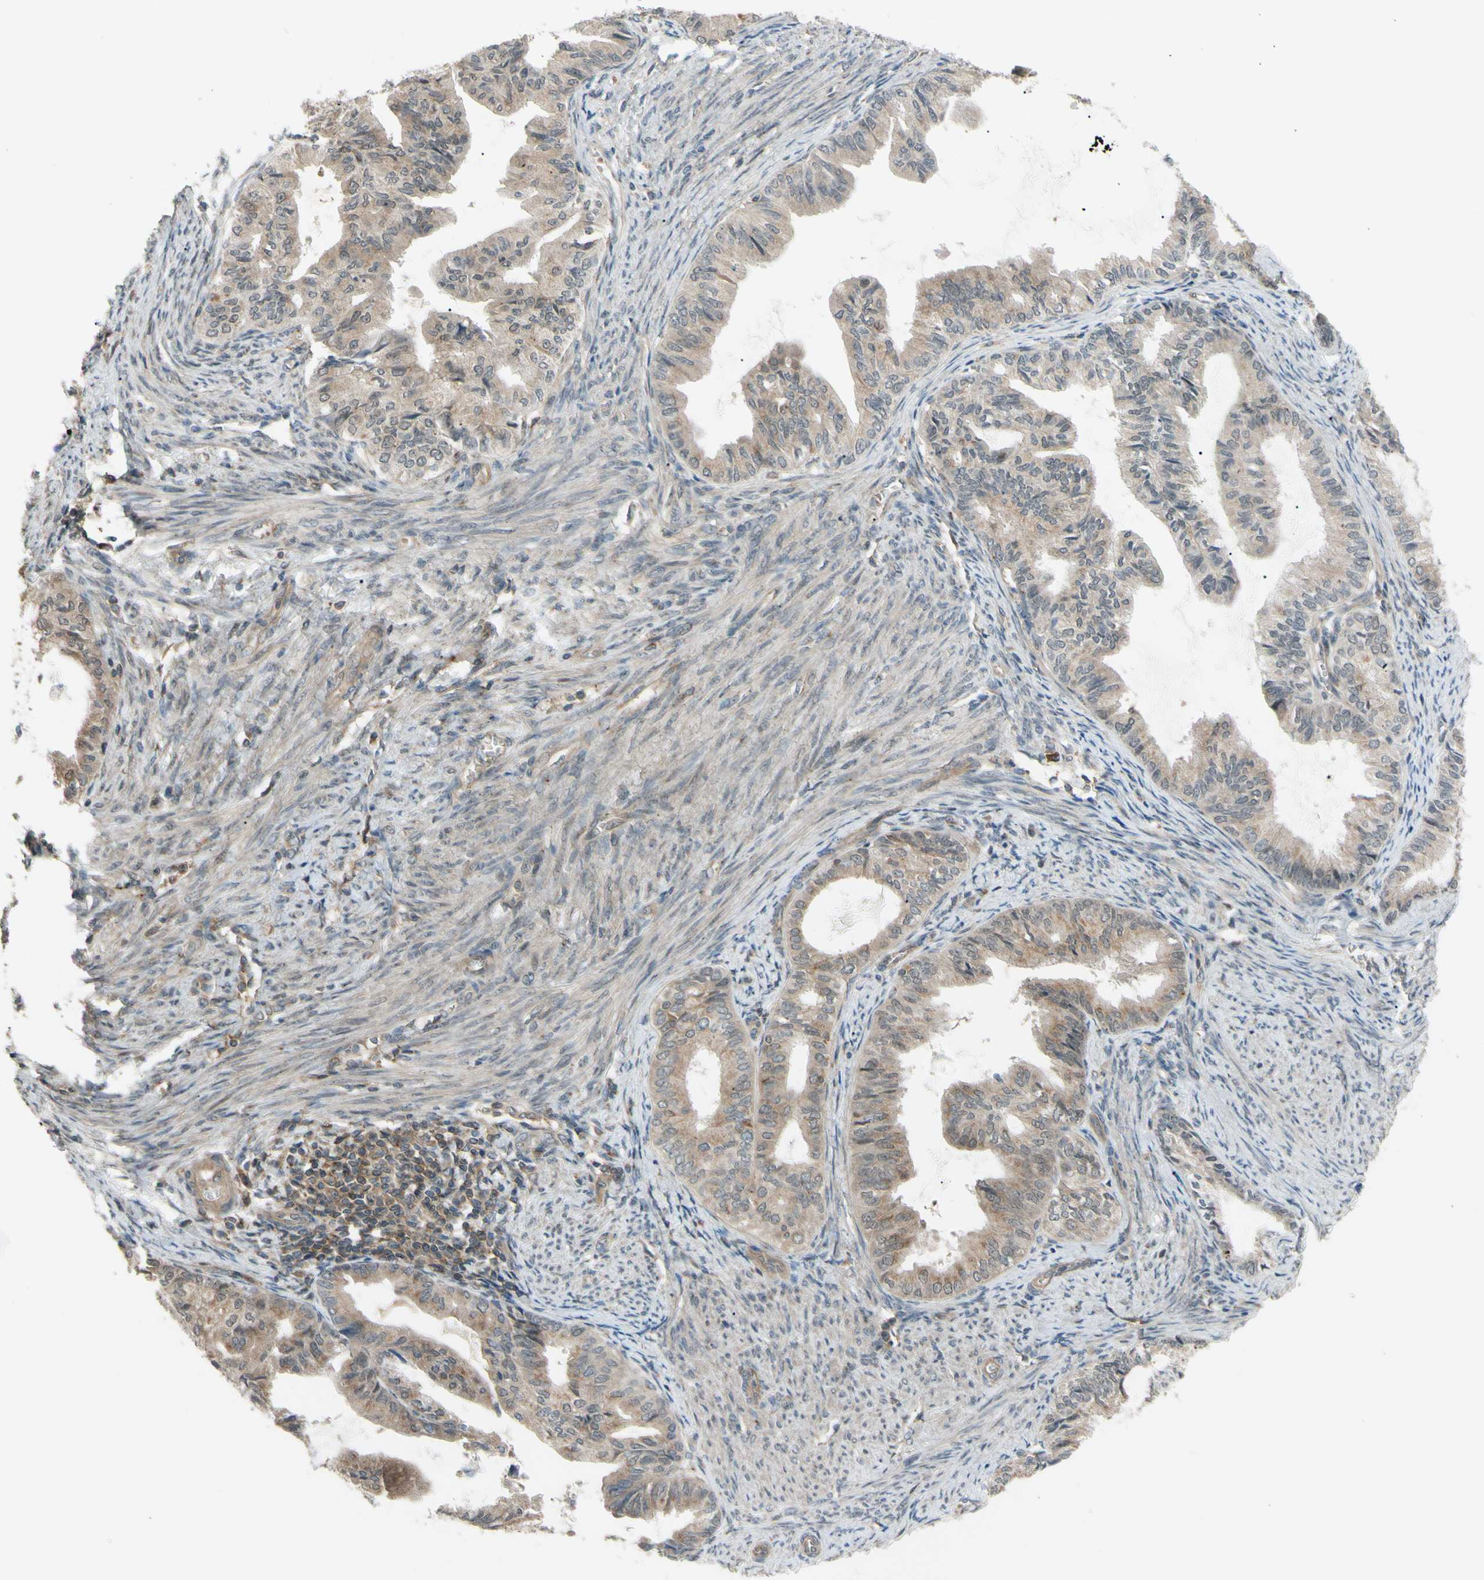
{"staining": {"intensity": "weak", "quantity": "25%-75%", "location": "cytoplasmic/membranous,nuclear"}, "tissue": "endometrial cancer", "cell_type": "Tumor cells", "image_type": "cancer", "snomed": [{"axis": "morphology", "description": "Adenocarcinoma, NOS"}, {"axis": "topography", "description": "Endometrium"}], "caption": "Immunohistochemistry of endometrial adenocarcinoma exhibits low levels of weak cytoplasmic/membranous and nuclear staining in about 25%-75% of tumor cells. (DAB = brown stain, brightfield microscopy at high magnification).", "gene": "FLII", "patient": {"sex": "female", "age": 86}}